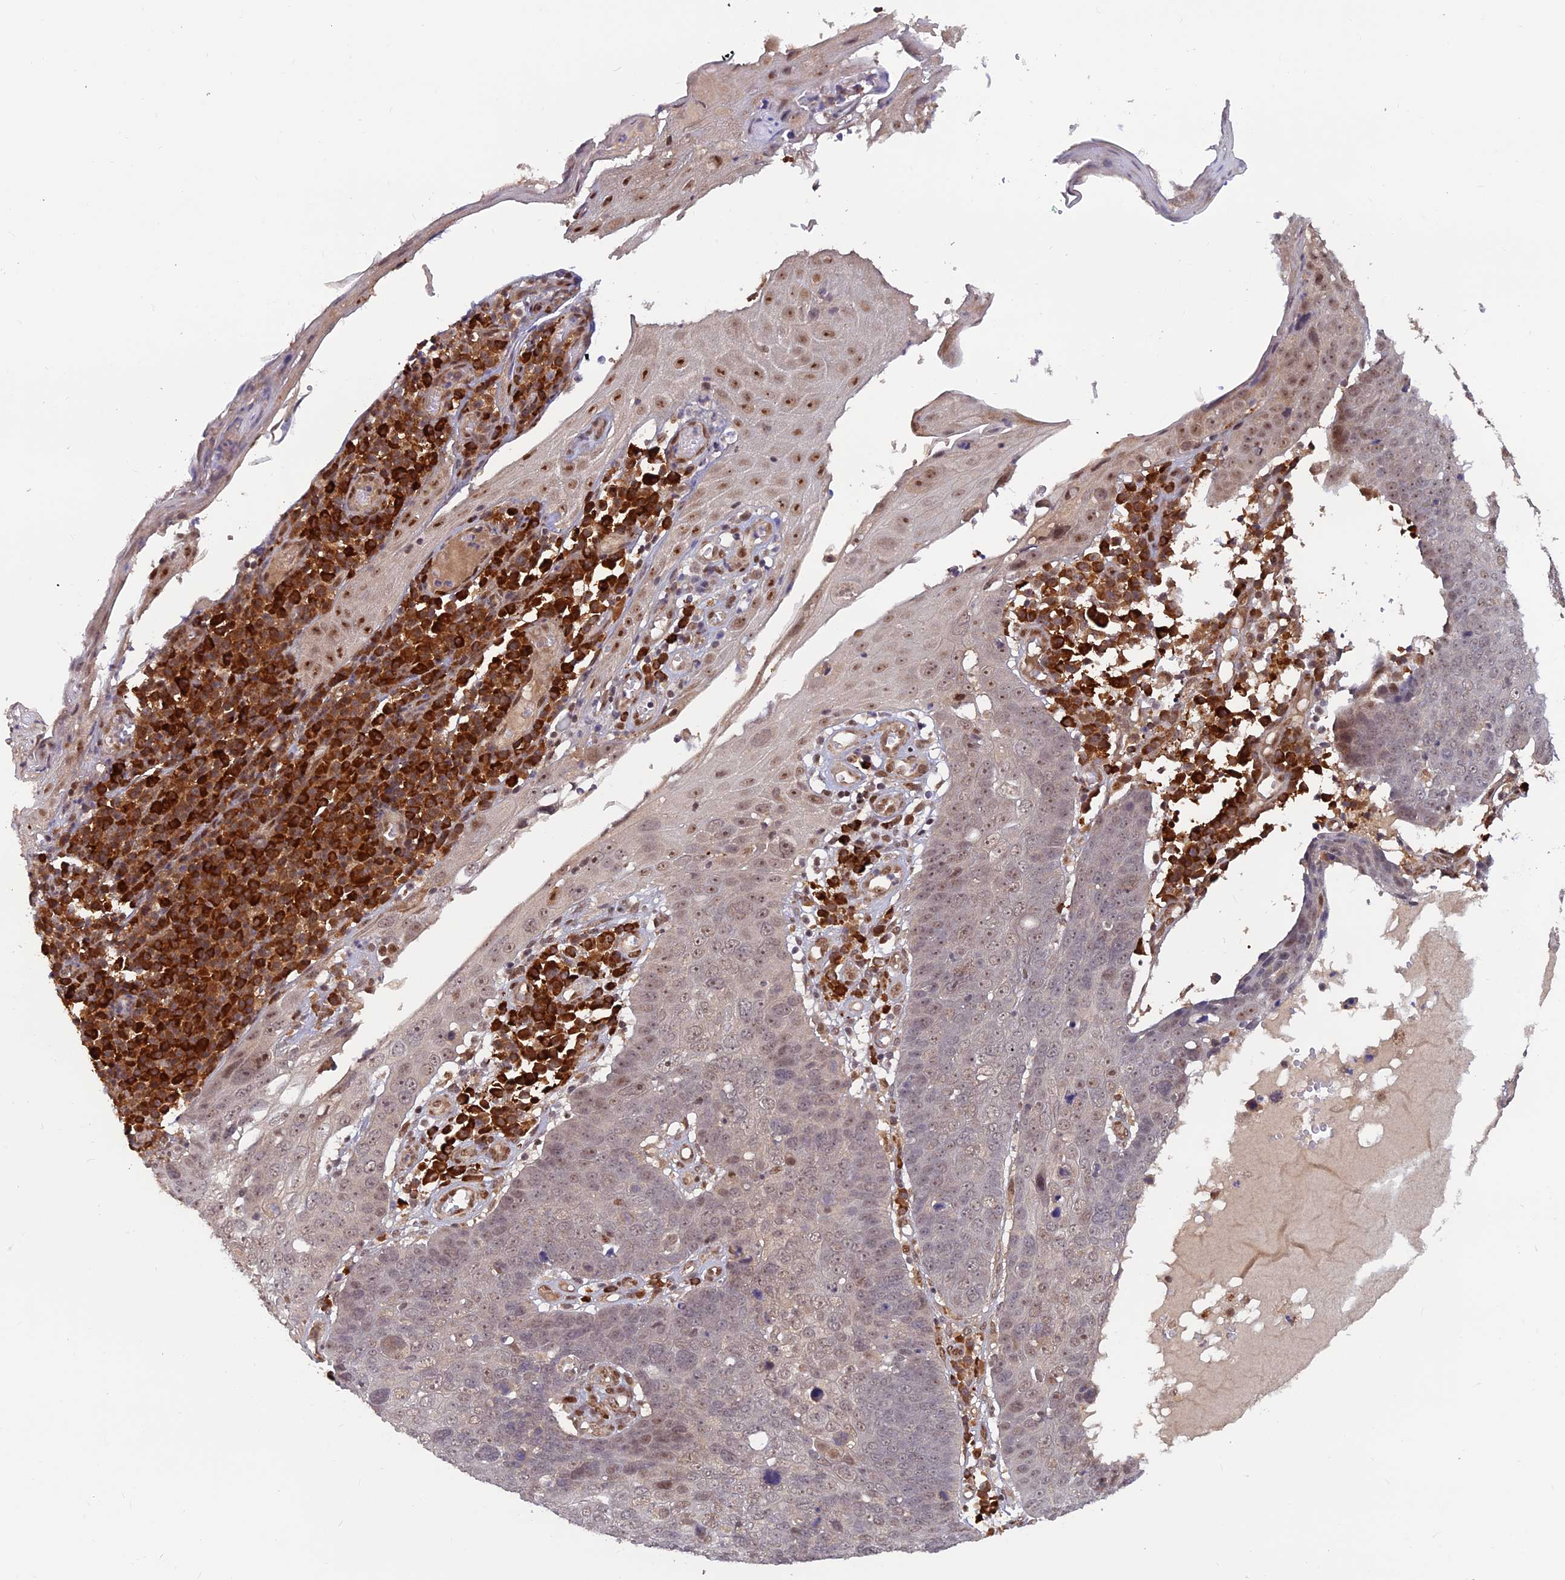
{"staining": {"intensity": "weak", "quantity": "<25%", "location": "nuclear"}, "tissue": "skin cancer", "cell_type": "Tumor cells", "image_type": "cancer", "snomed": [{"axis": "morphology", "description": "Squamous cell carcinoma, NOS"}, {"axis": "topography", "description": "Skin"}], "caption": "IHC photomicrograph of neoplastic tissue: human skin cancer stained with DAB (3,3'-diaminobenzidine) demonstrates no significant protein positivity in tumor cells.", "gene": "ZNF565", "patient": {"sex": "male", "age": 71}}